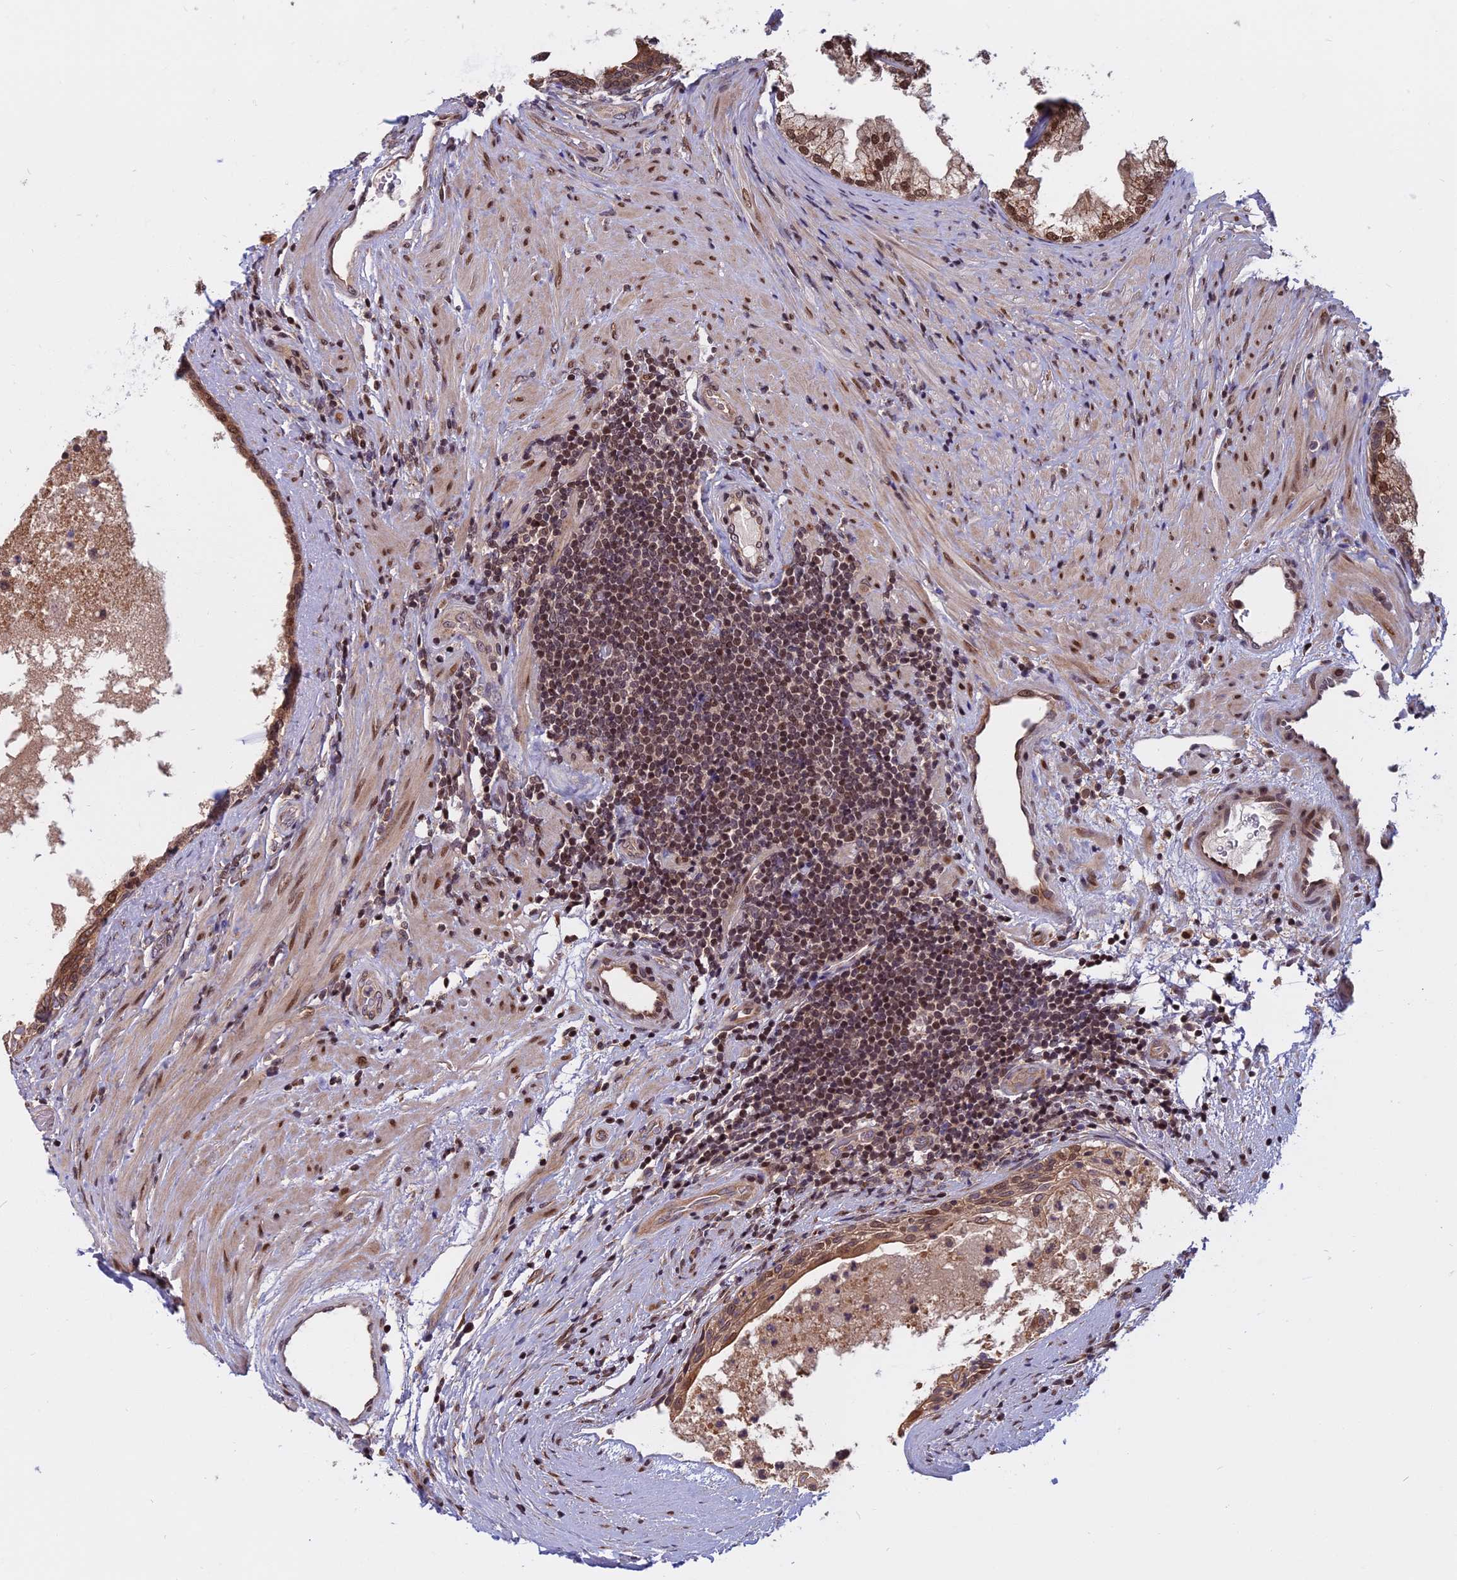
{"staining": {"intensity": "moderate", "quantity": ">75%", "location": "nuclear"}, "tissue": "prostate", "cell_type": "Glandular cells", "image_type": "normal", "snomed": [{"axis": "morphology", "description": "Normal tissue, NOS"}, {"axis": "topography", "description": "Prostate"}], "caption": "Protein analysis of unremarkable prostate displays moderate nuclear positivity in about >75% of glandular cells.", "gene": "CCDC113", "patient": {"sex": "male", "age": 76}}